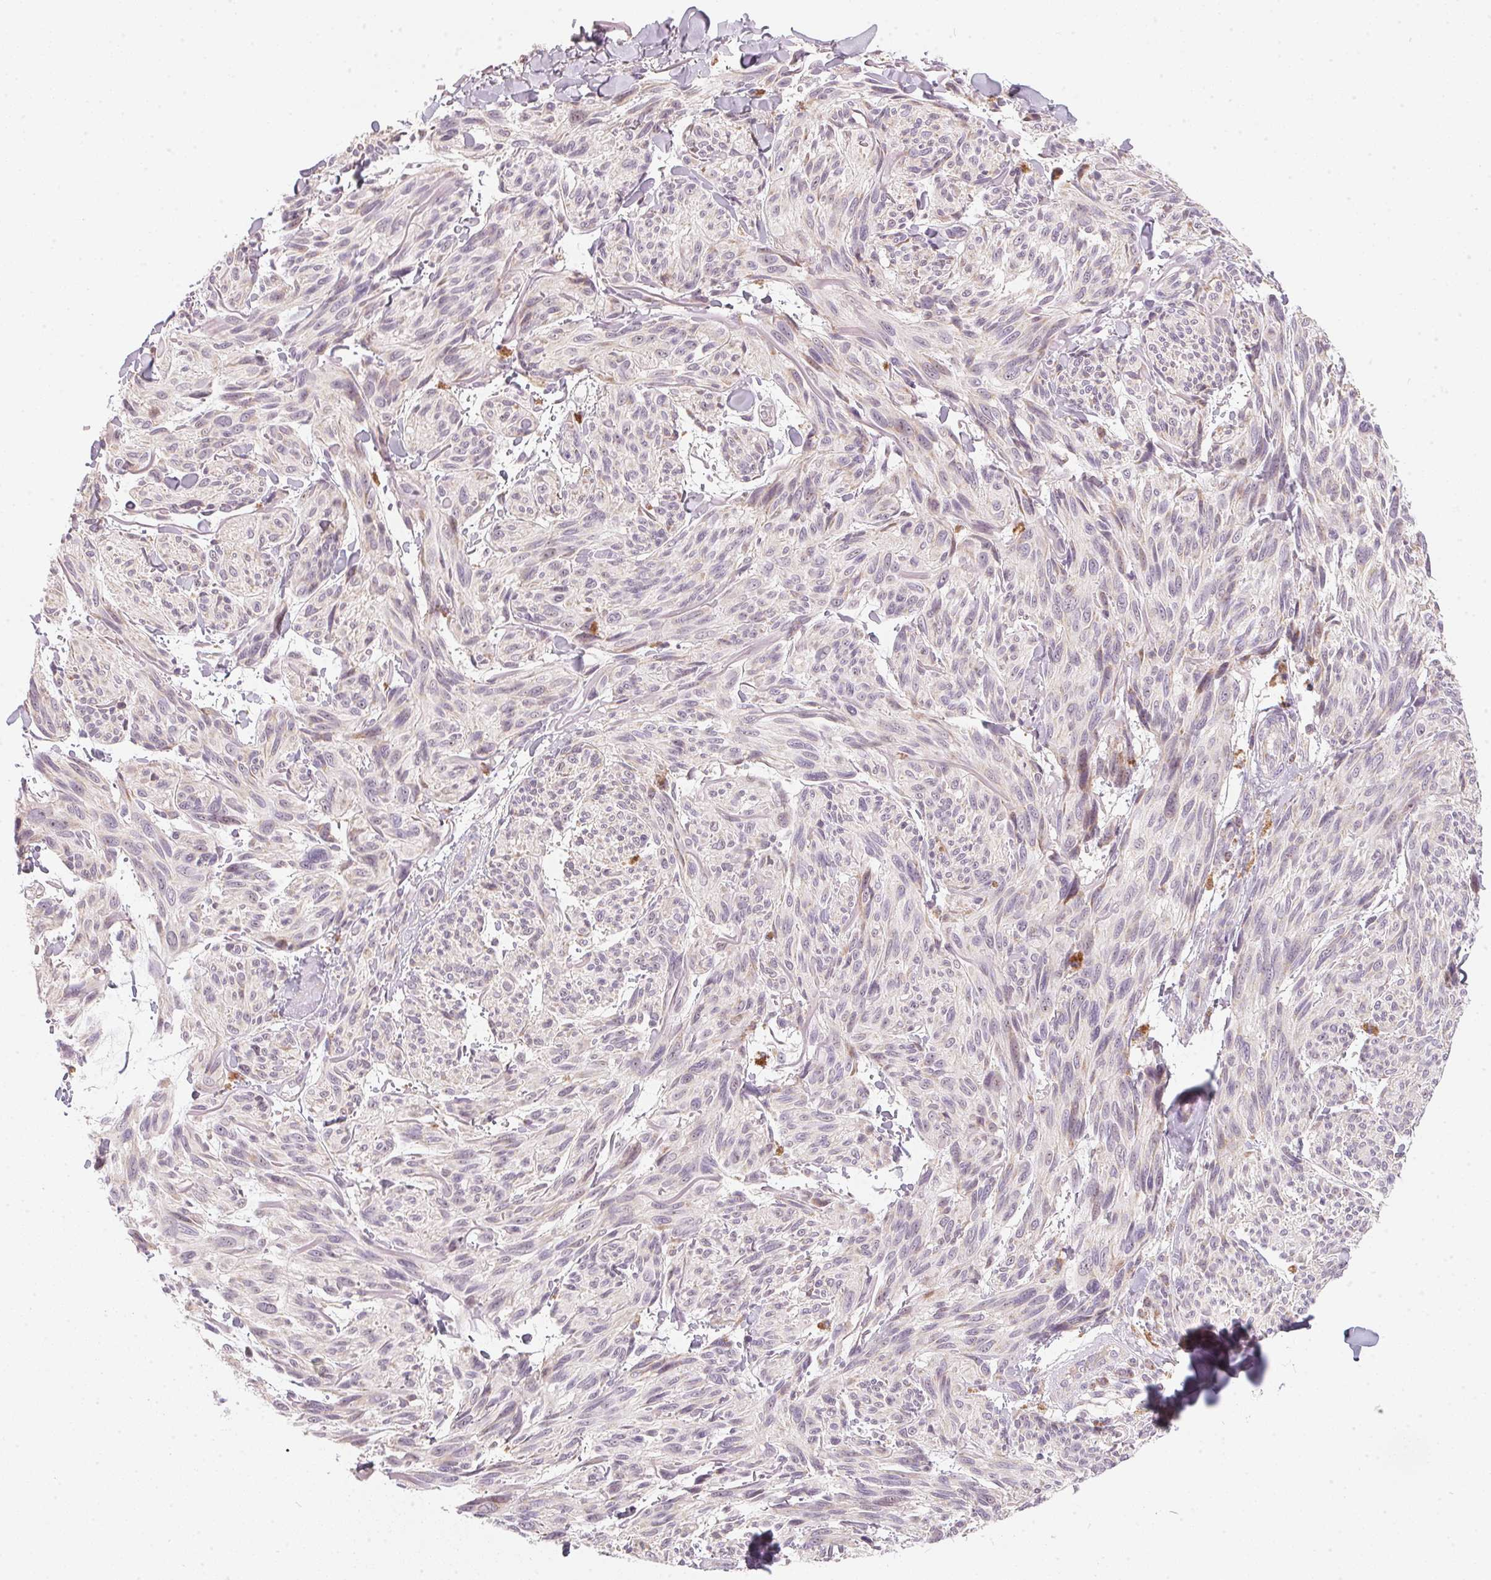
{"staining": {"intensity": "negative", "quantity": "none", "location": "none"}, "tissue": "melanoma", "cell_type": "Tumor cells", "image_type": "cancer", "snomed": [{"axis": "morphology", "description": "Malignant melanoma, NOS"}, {"axis": "topography", "description": "Skin"}], "caption": "High power microscopy photomicrograph of an IHC image of malignant melanoma, revealing no significant expression in tumor cells. (Brightfield microscopy of DAB immunohistochemistry at high magnification).", "gene": "COQ7", "patient": {"sex": "male", "age": 79}}